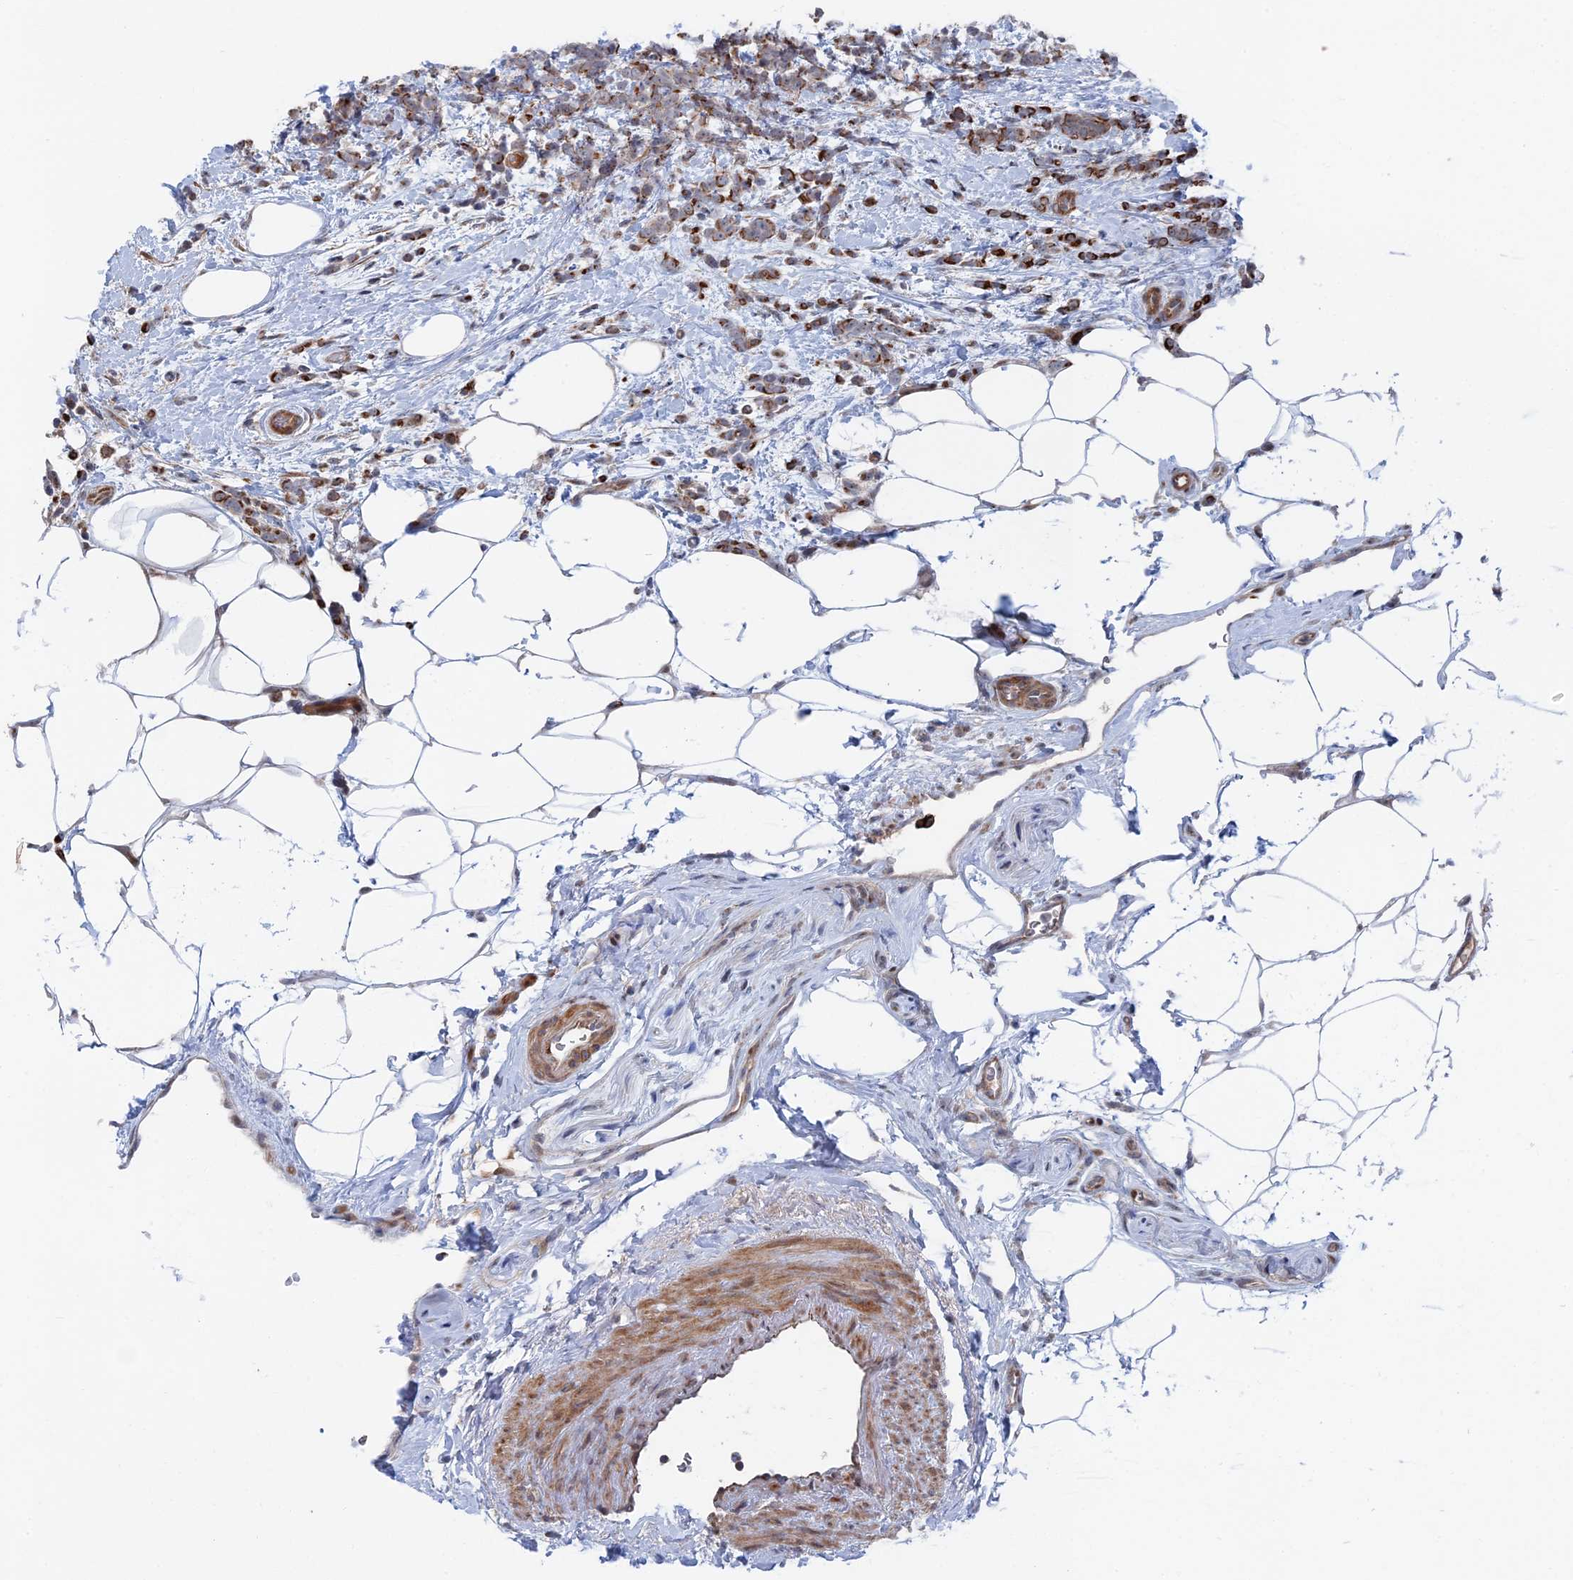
{"staining": {"intensity": "moderate", "quantity": ">75%", "location": "cytoplasmic/membranous"}, "tissue": "breast cancer", "cell_type": "Tumor cells", "image_type": "cancer", "snomed": [{"axis": "morphology", "description": "Lobular carcinoma"}, {"axis": "topography", "description": "Breast"}], "caption": "There is medium levels of moderate cytoplasmic/membranous expression in tumor cells of lobular carcinoma (breast), as demonstrated by immunohistochemical staining (brown color).", "gene": "IL7", "patient": {"sex": "female", "age": 58}}